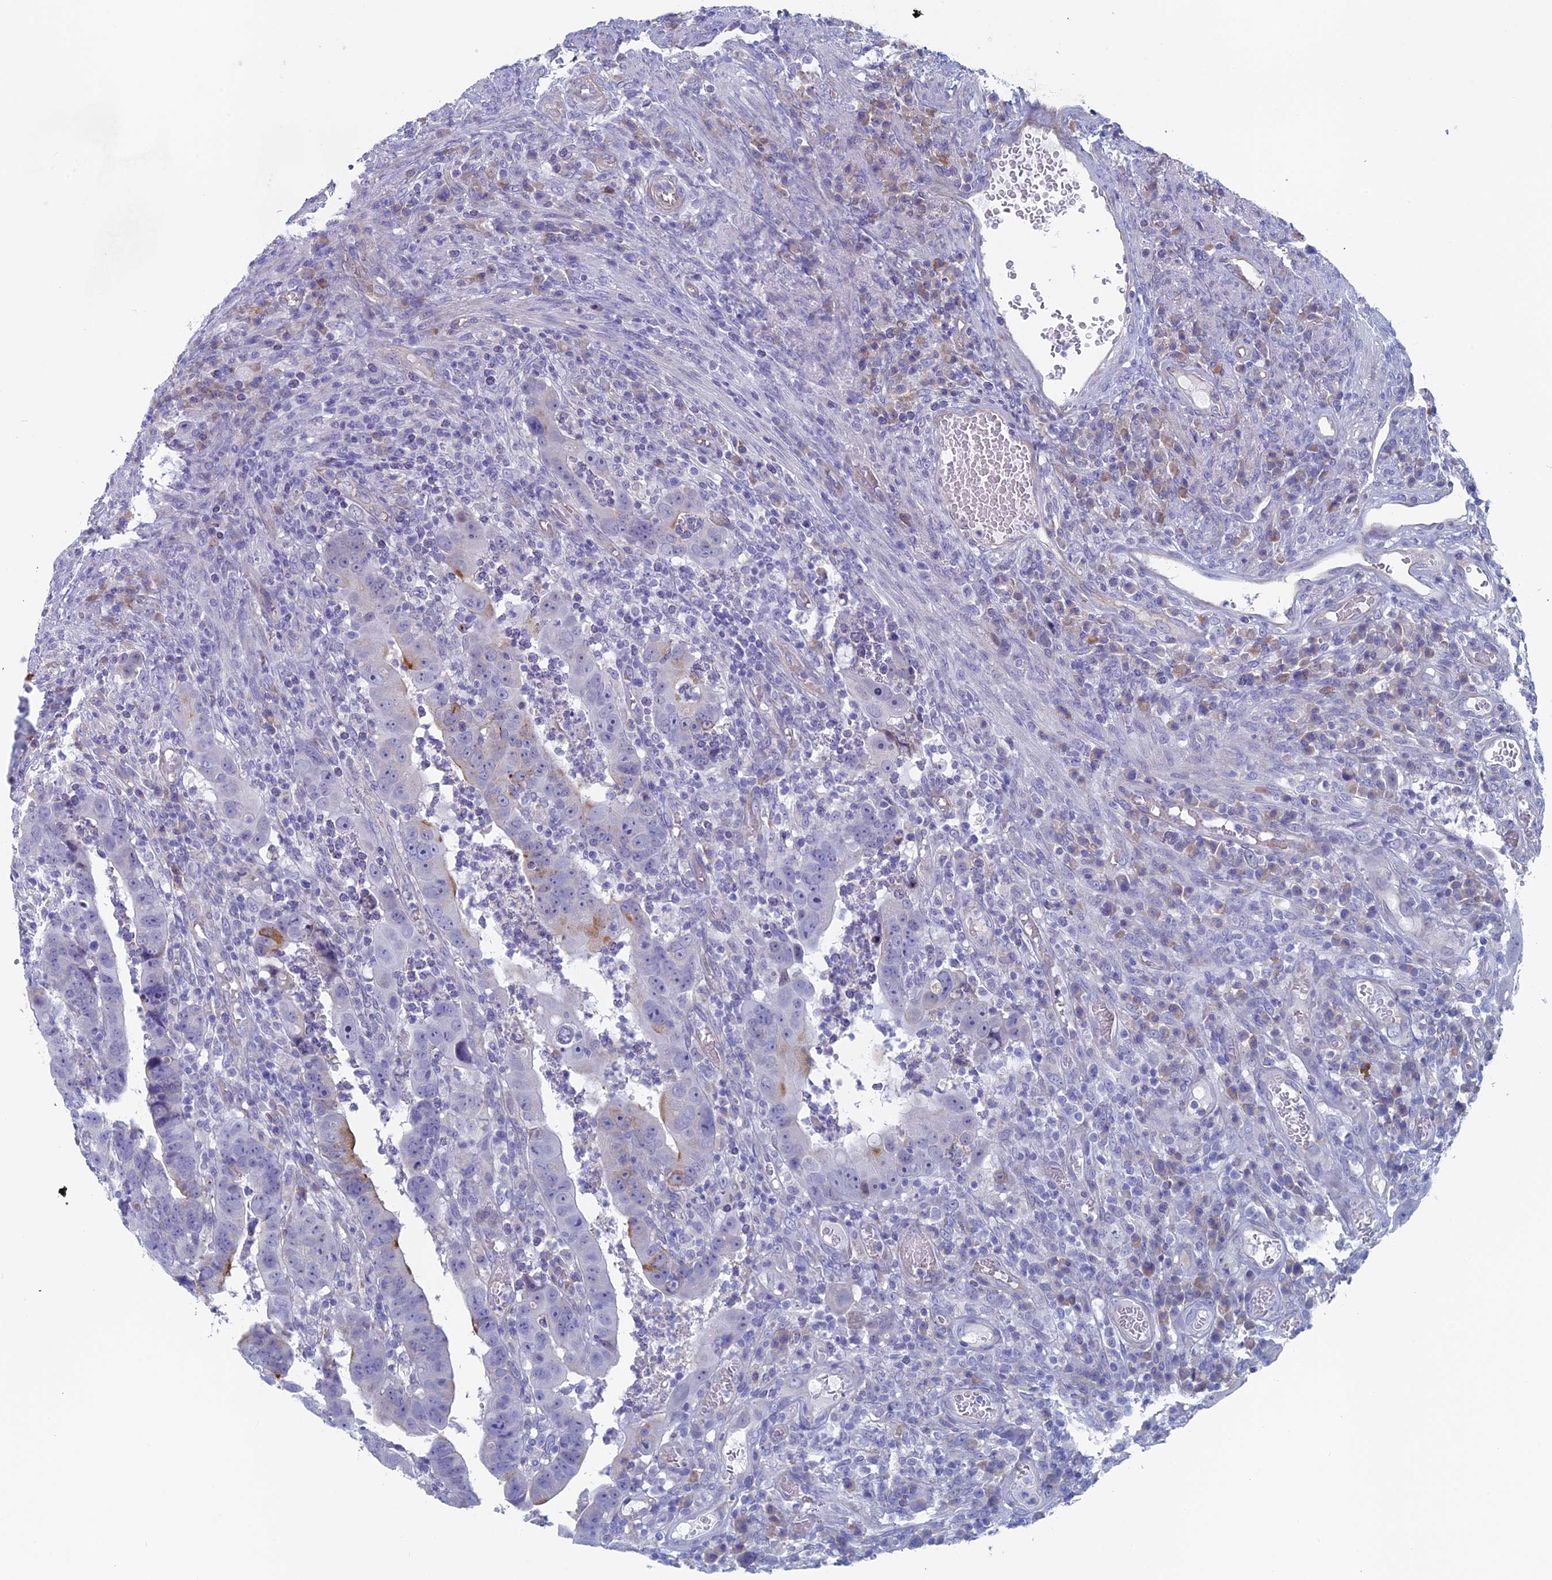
{"staining": {"intensity": "negative", "quantity": "none", "location": "none"}, "tissue": "colorectal cancer", "cell_type": "Tumor cells", "image_type": "cancer", "snomed": [{"axis": "morphology", "description": "Normal tissue, NOS"}, {"axis": "morphology", "description": "Adenocarcinoma, NOS"}, {"axis": "topography", "description": "Rectum"}], "caption": "Immunohistochemical staining of human colorectal adenocarcinoma exhibits no significant positivity in tumor cells.", "gene": "MAGEB6", "patient": {"sex": "female", "age": 65}}